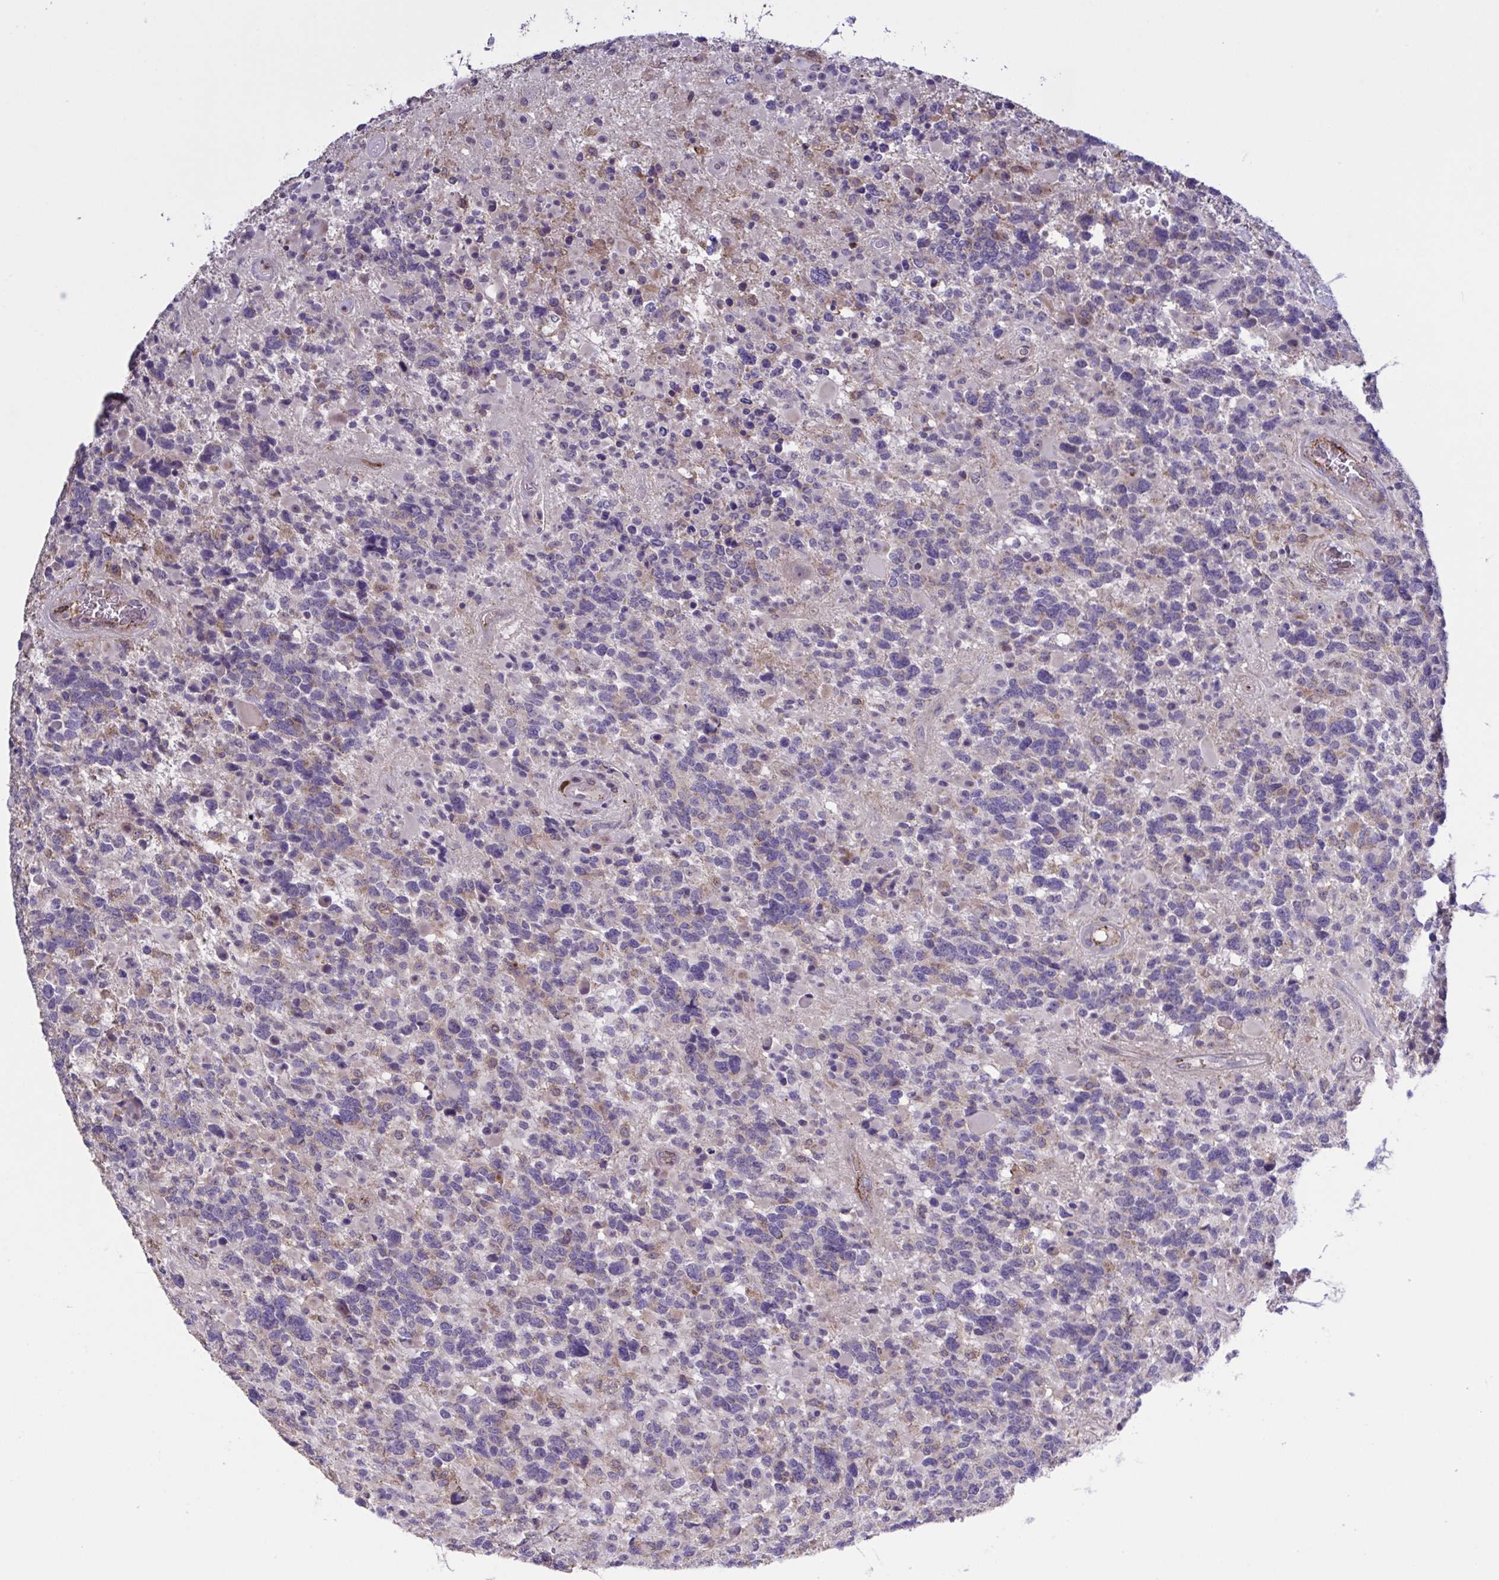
{"staining": {"intensity": "weak", "quantity": "25%-75%", "location": "cytoplasmic/membranous"}, "tissue": "glioma", "cell_type": "Tumor cells", "image_type": "cancer", "snomed": [{"axis": "morphology", "description": "Glioma, malignant, High grade"}, {"axis": "topography", "description": "Brain"}], "caption": "Malignant glioma (high-grade) stained with immunohistochemistry (IHC) shows weak cytoplasmic/membranous staining in about 25%-75% of tumor cells.", "gene": "CD101", "patient": {"sex": "female", "age": 40}}